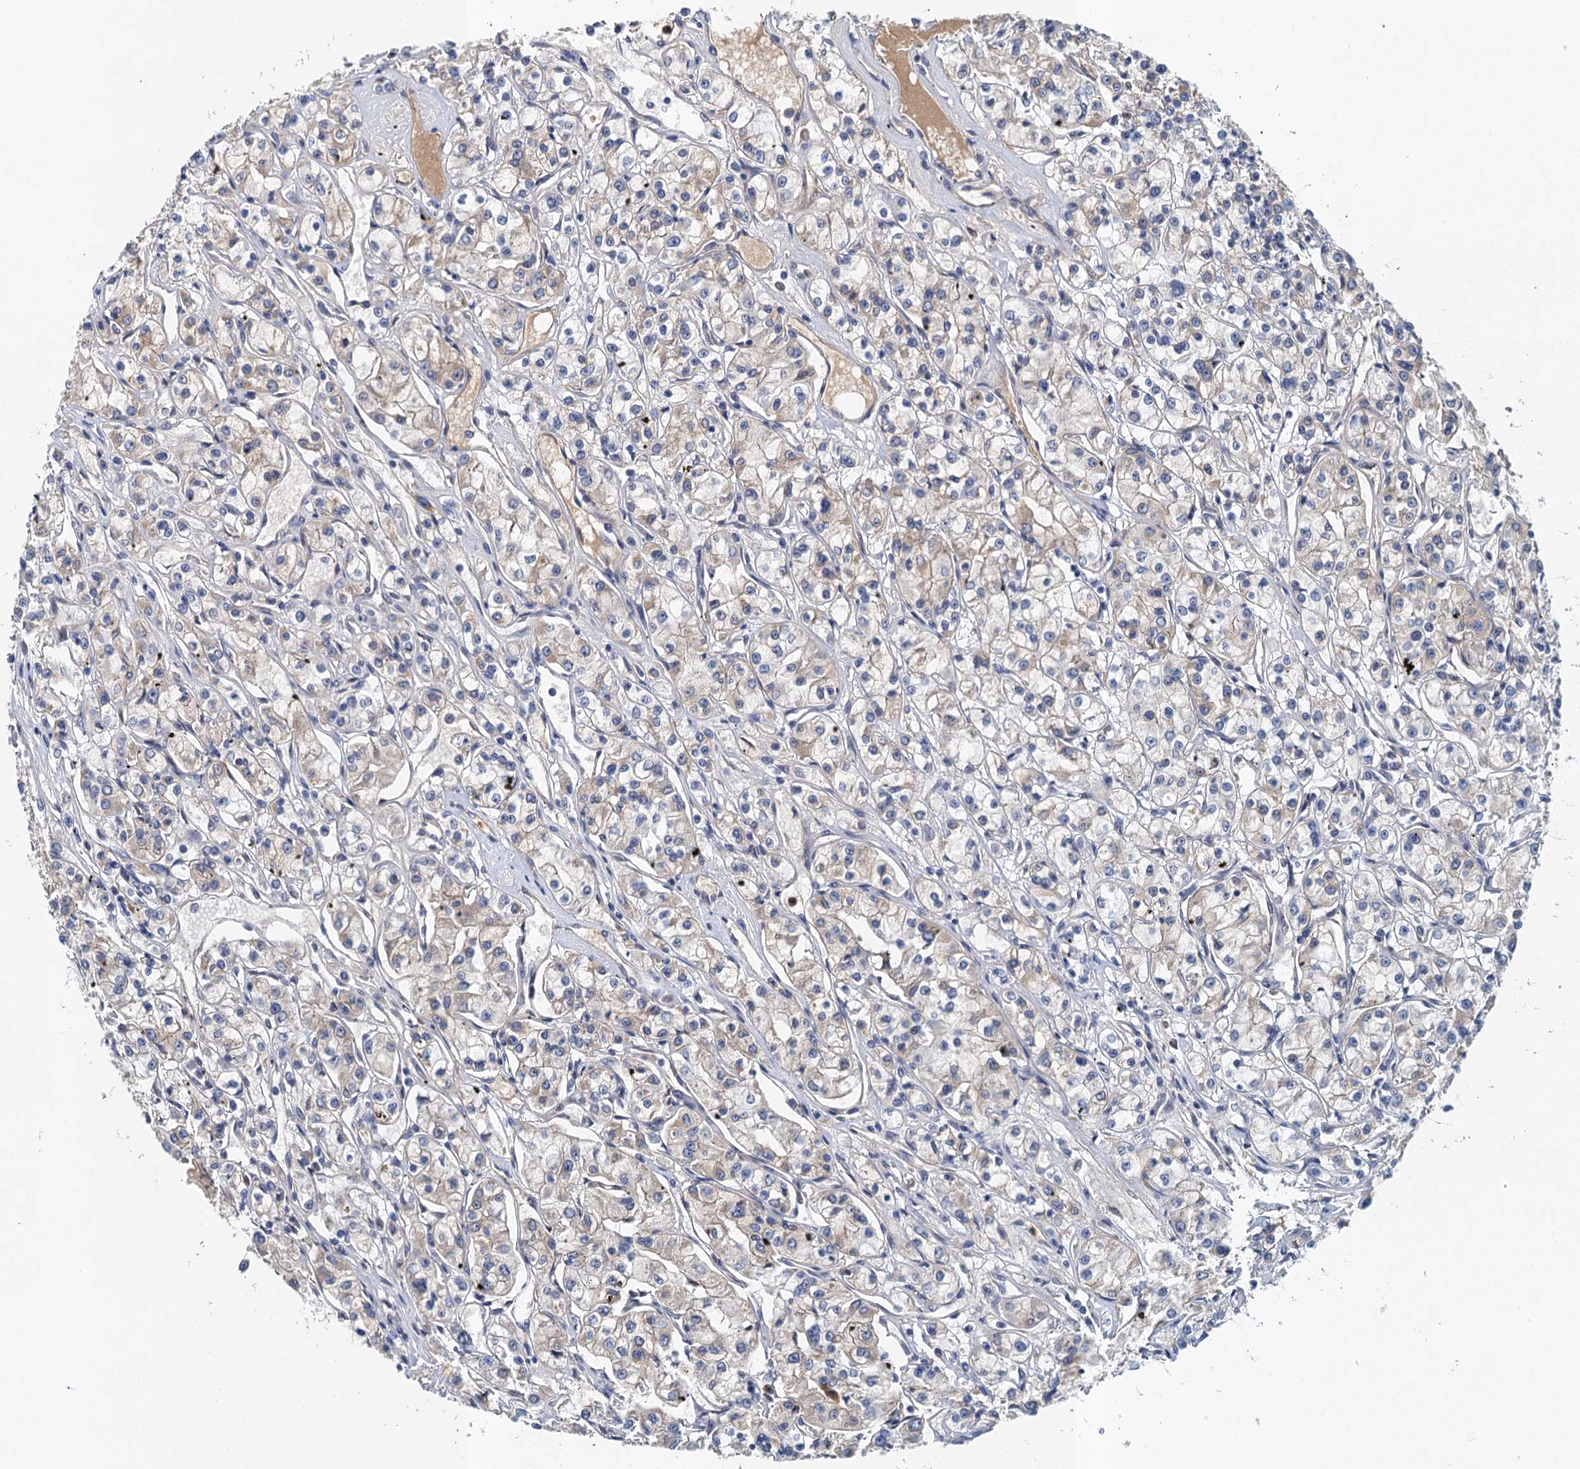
{"staining": {"intensity": "weak", "quantity": "25%-75%", "location": "cytoplasmic/membranous"}, "tissue": "renal cancer", "cell_type": "Tumor cells", "image_type": "cancer", "snomed": [{"axis": "morphology", "description": "Adenocarcinoma, NOS"}, {"axis": "topography", "description": "Kidney"}], "caption": "Tumor cells demonstrate low levels of weak cytoplasmic/membranous positivity in about 25%-75% of cells in human adenocarcinoma (renal).", "gene": "TPCN1", "patient": {"sex": "female", "age": 59}}